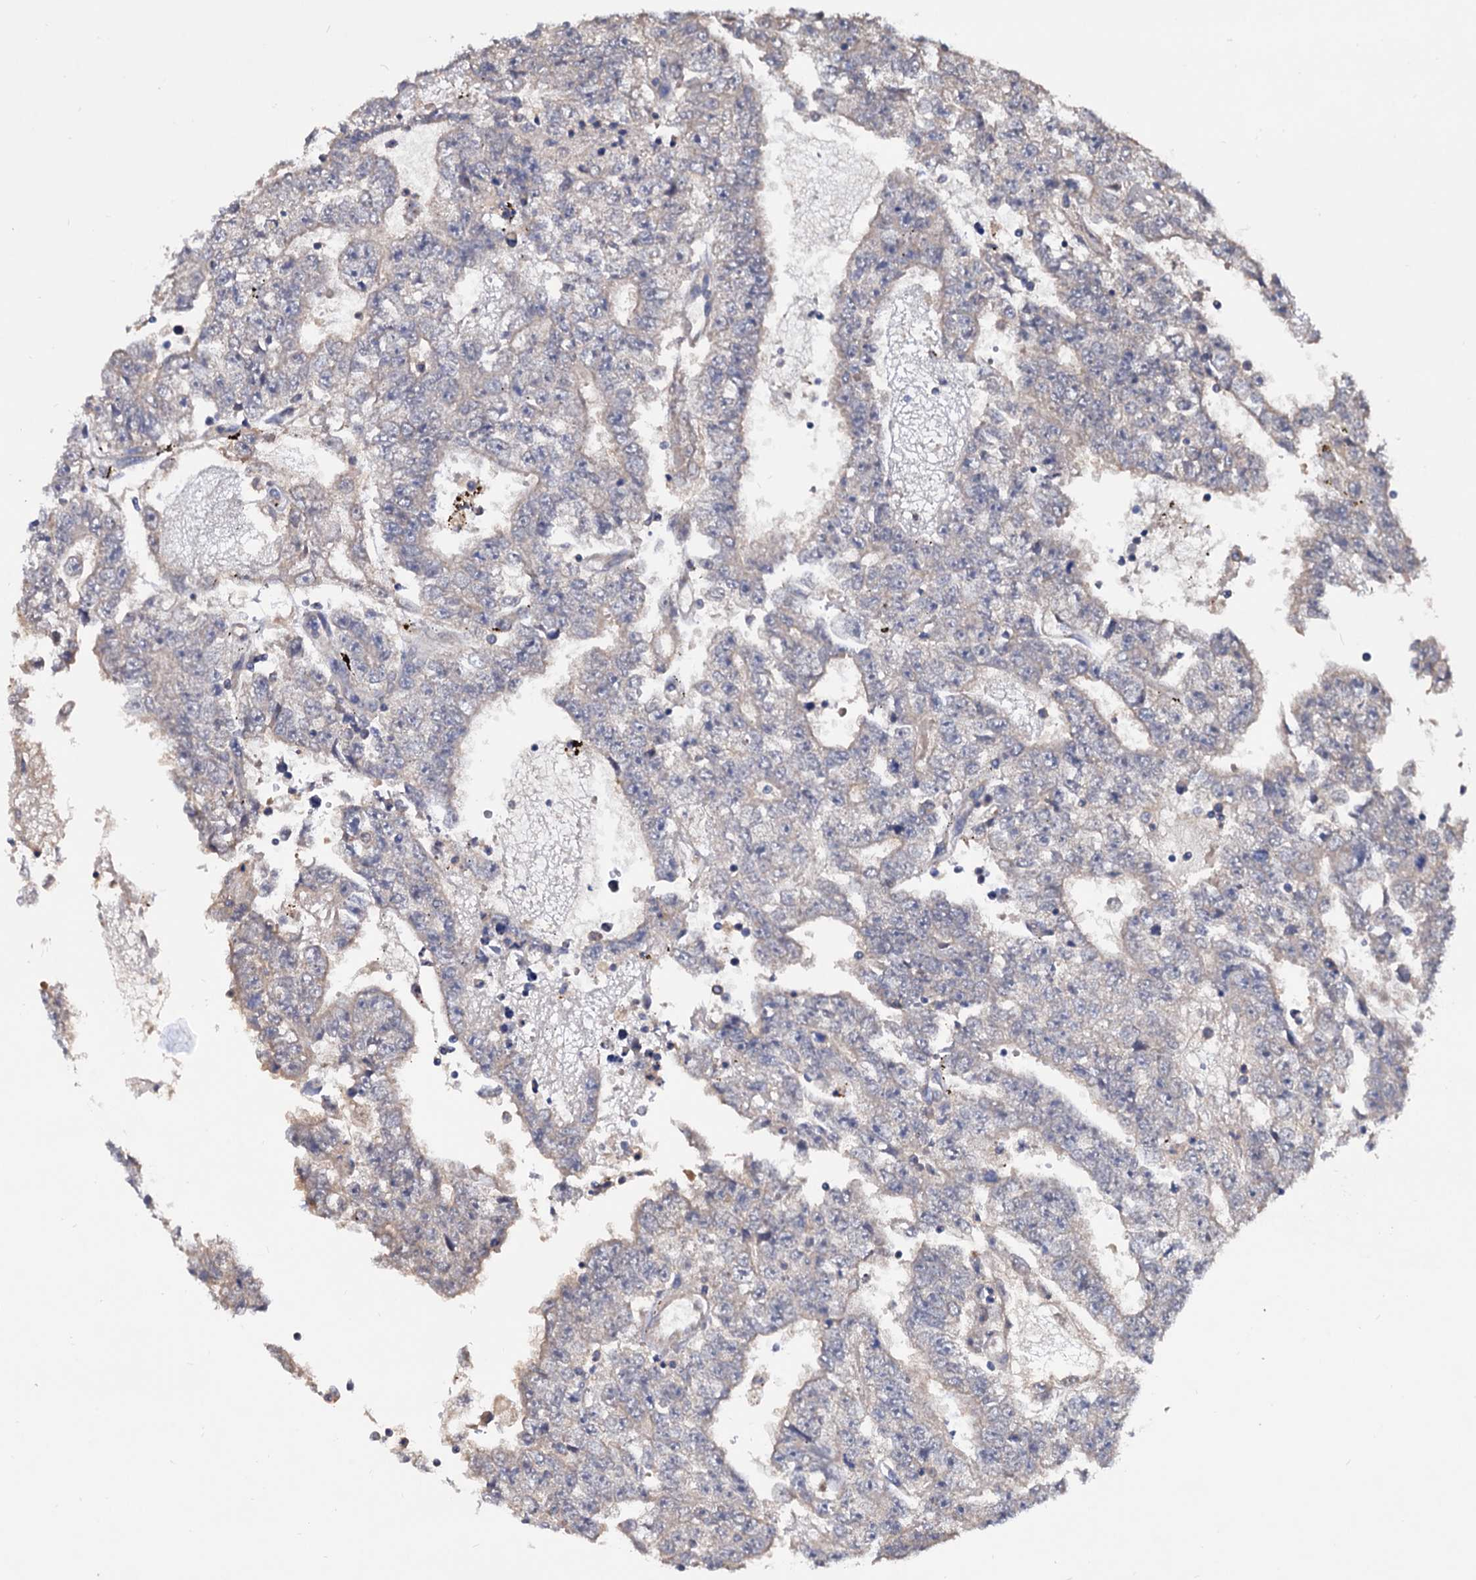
{"staining": {"intensity": "negative", "quantity": "none", "location": "none"}, "tissue": "testis cancer", "cell_type": "Tumor cells", "image_type": "cancer", "snomed": [{"axis": "morphology", "description": "Carcinoma, Embryonal, NOS"}, {"axis": "topography", "description": "Testis"}], "caption": "Micrograph shows no protein expression in tumor cells of testis cancer tissue.", "gene": "NPAS4", "patient": {"sex": "male", "age": 25}}